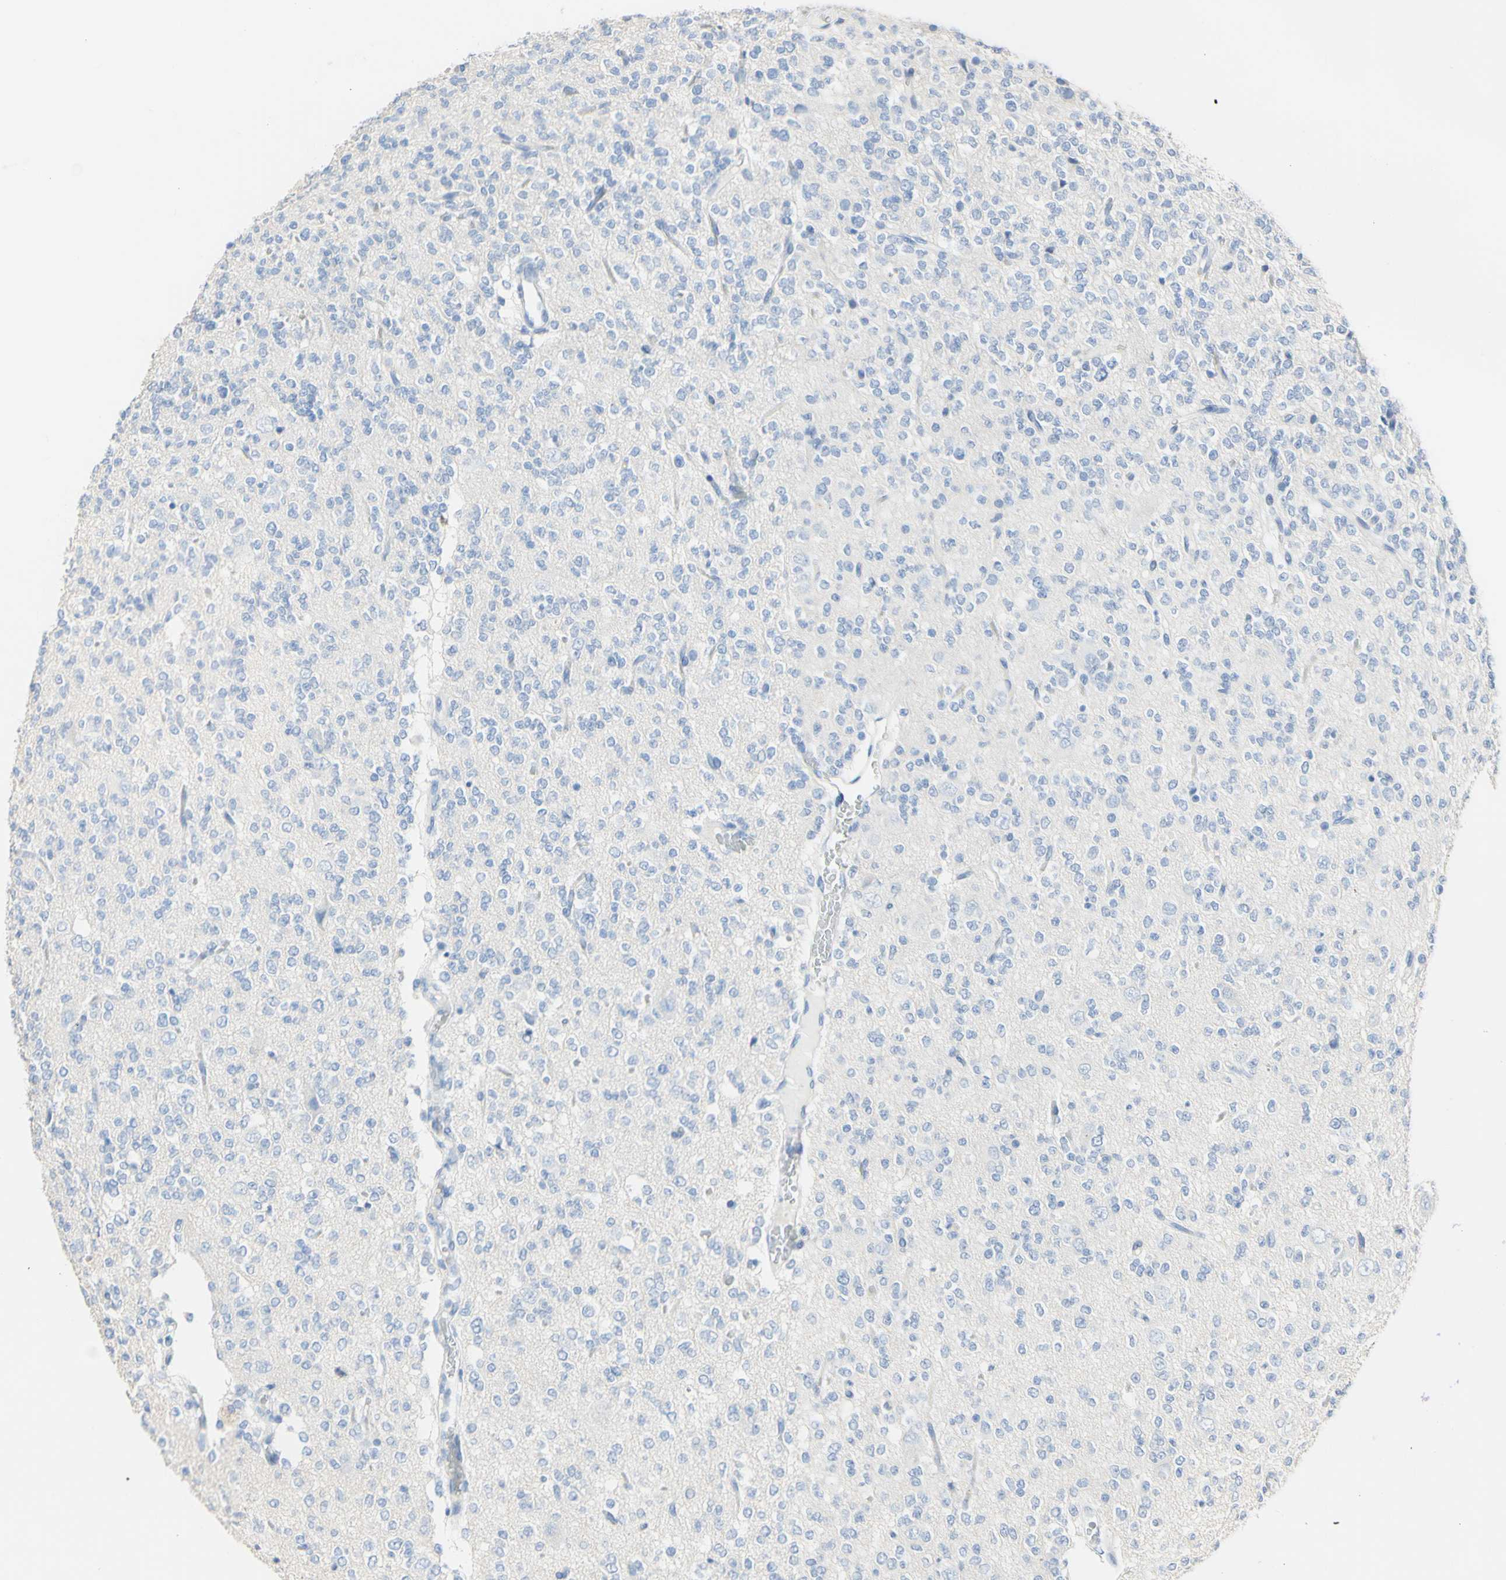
{"staining": {"intensity": "negative", "quantity": "none", "location": "none"}, "tissue": "glioma", "cell_type": "Tumor cells", "image_type": "cancer", "snomed": [{"axis": "morphology", "description": "Glioma, malignant, Low grade"}, {"axis": "topography", "description": "Brain"}], "caption": "Glioma was stained to show a protein in brown. There is no significant staining in tumor cells.", "gene": "DSC2", "patient": {"sex": "male", "age": 38}}